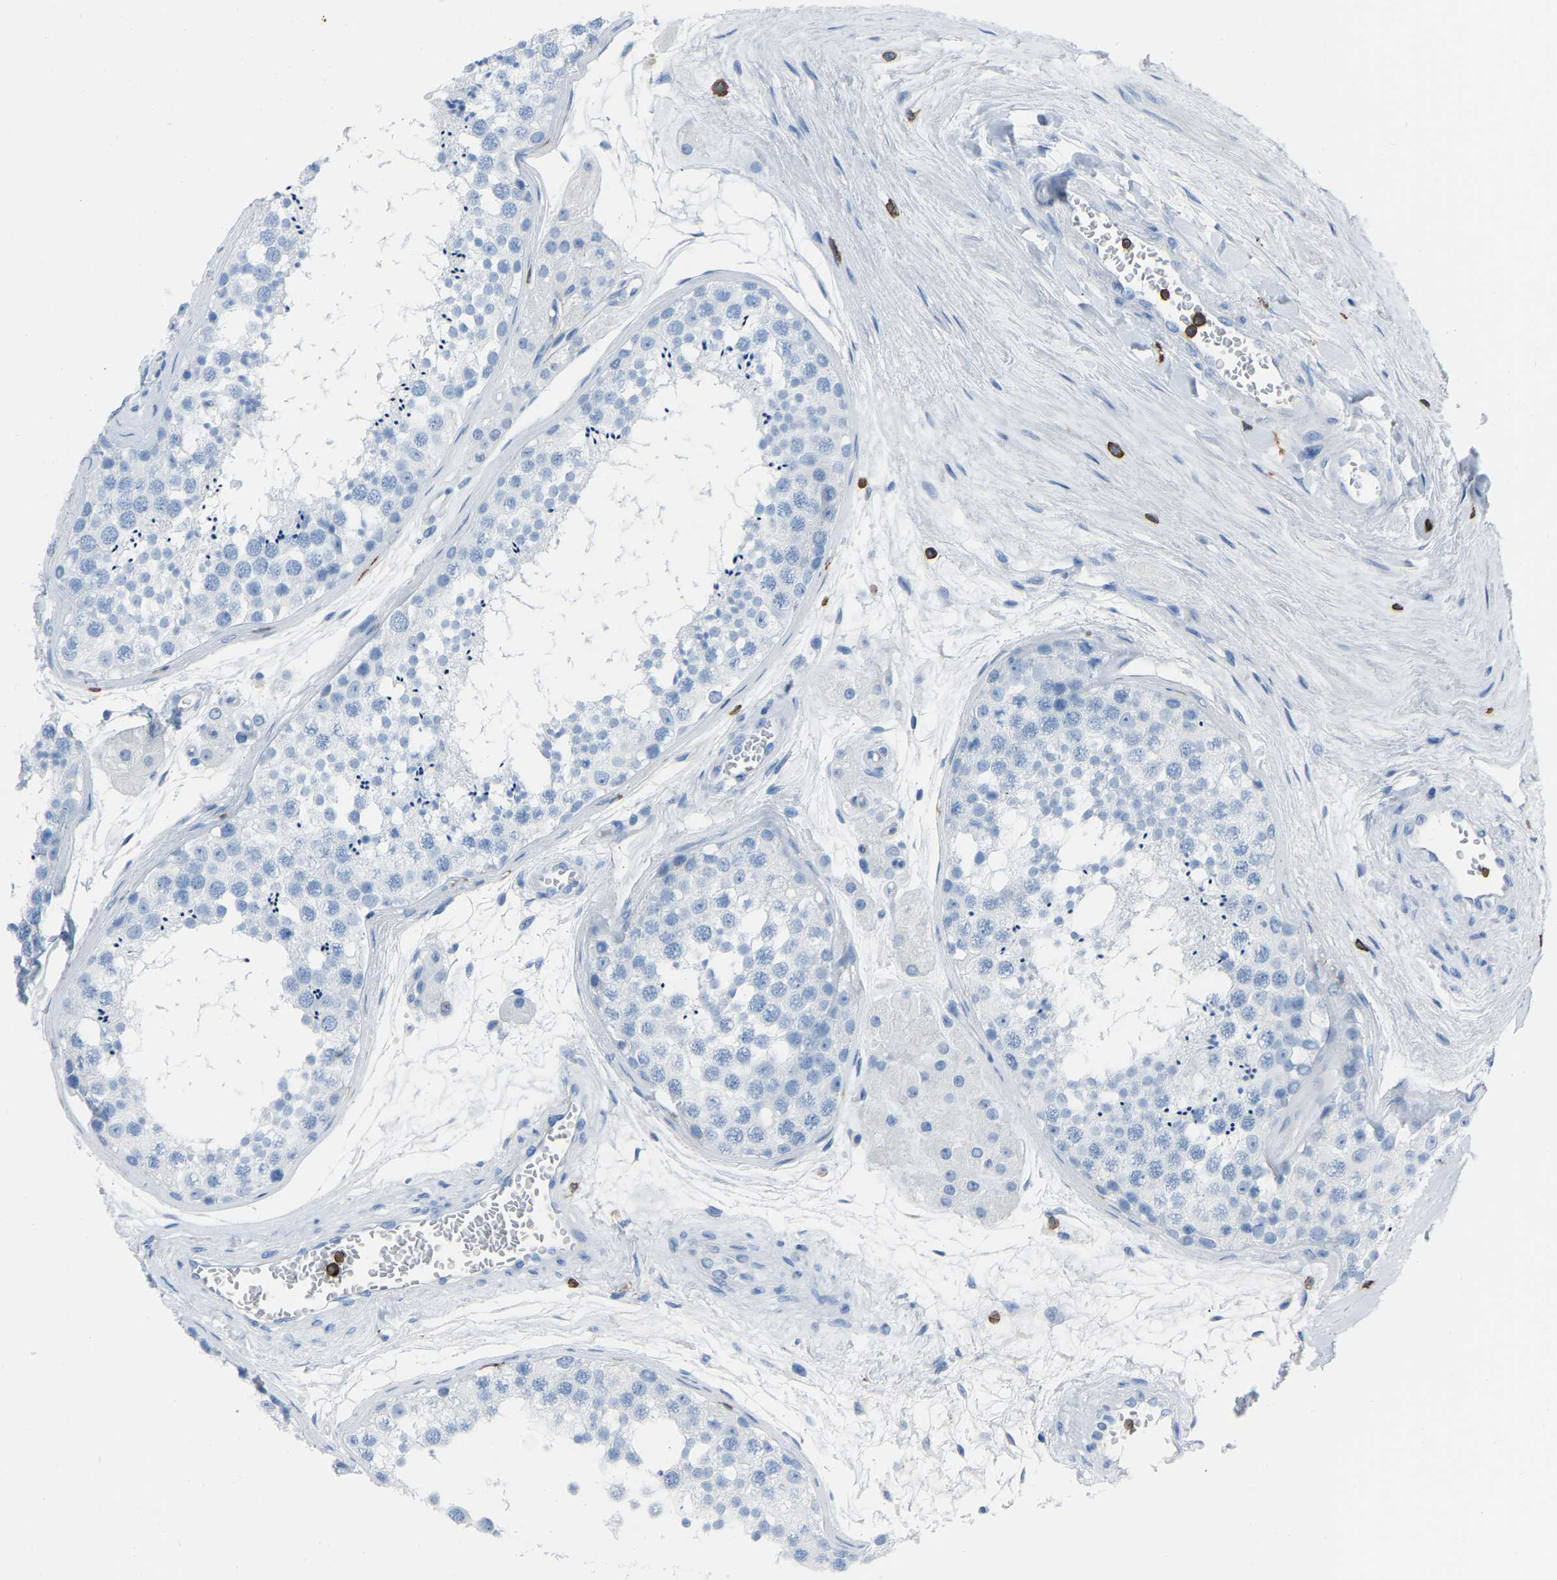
{"staining": {"intensity": "negative", "quantity": "none", "location": "none"}, "tissue": "testis", "cell_type": "Cells in seminiferous ducts", "image_type": "normal", "snomed": [{"axis": "morphology", "description": "Normal tissue, NOS"}, {"axis": "topography", "description": "Testis"}], "caption": "Human testis stained for a protein using immunohistochemistry (IHC) demonstrates no expression in cells in seminiferous ducts.", "gene": "LSP1", "patient": {"sex": "male", "age": 56}}